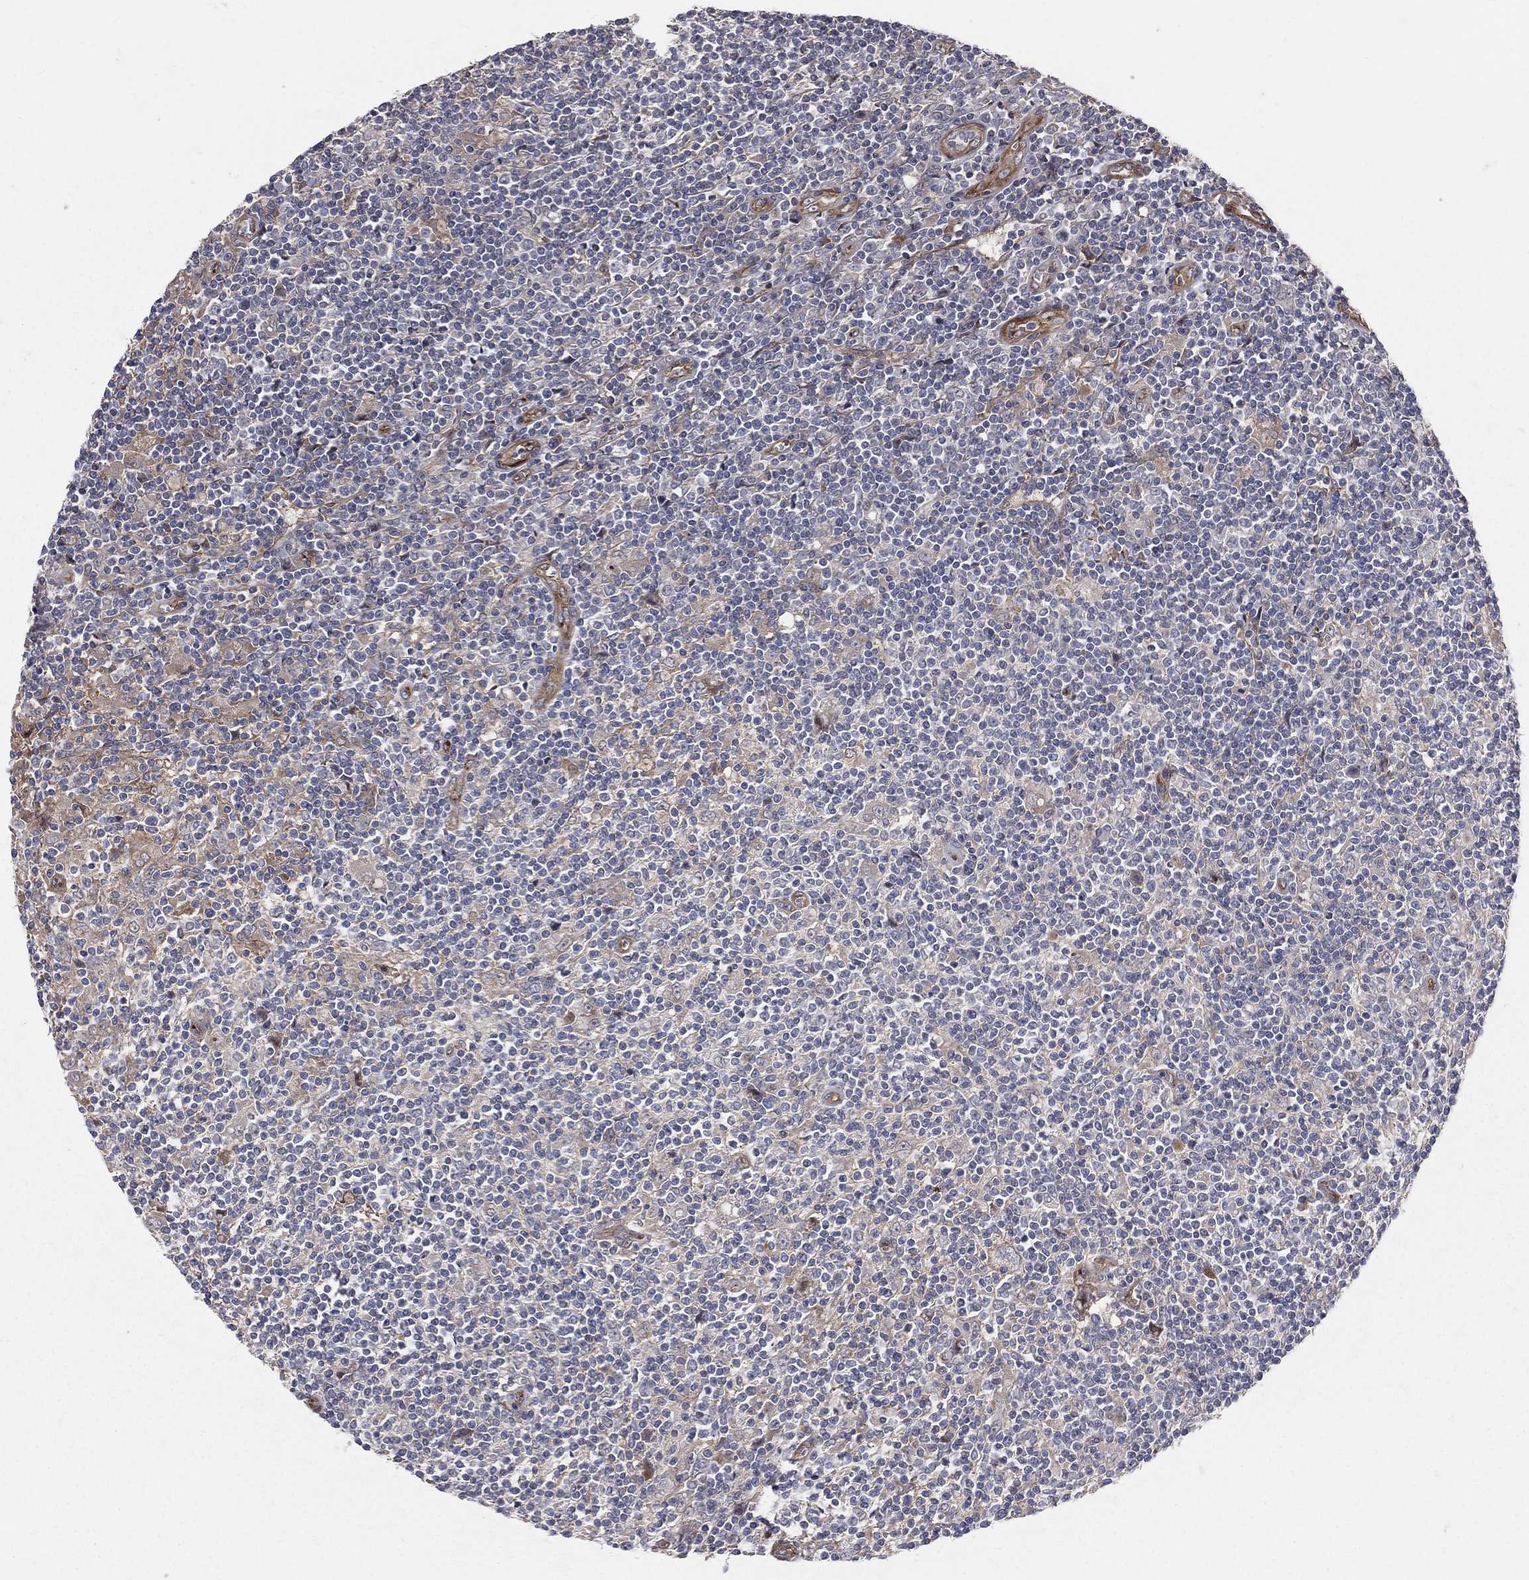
{"staining": {"intensity": "negative", "quantity": "none", "location": "none"}, "tissue": "lymphoma", "cell_type": "Tumor cells", "image_type": "cancer", "snomed": [{"axis": "morphology", "description": "Hodgkin's disease, NOS"}, {"axis": "topography", "description": "Lymph node"}], "caption": "Immunohistochemical staining of lymphoma demonstrates no significant positivity in tumor cells.", "gene": "ENTPD1", "patient": {"sex": "male", "age": 40}}